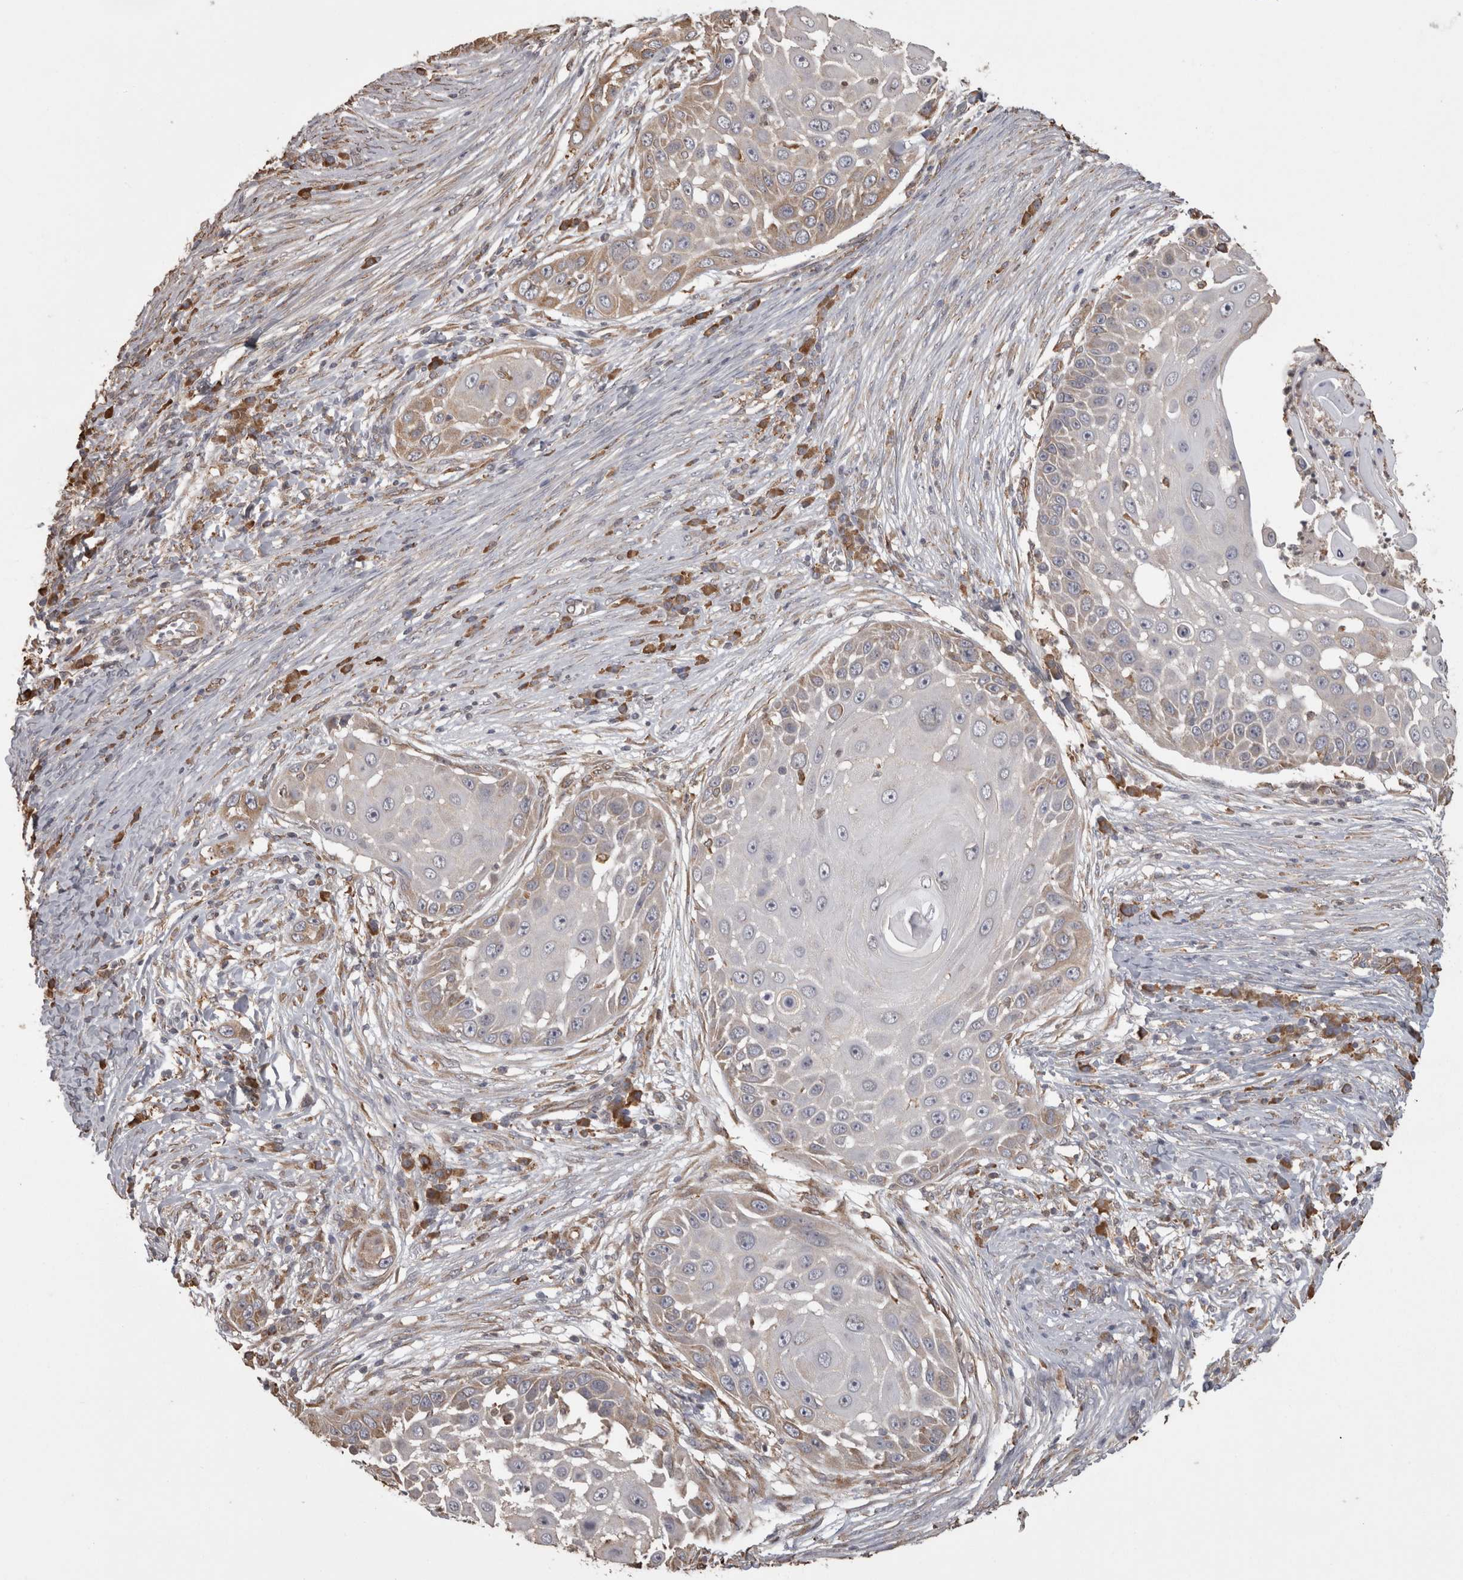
{"staining": {"intensity": "weak", "quantity": "<25%", "location": "cytoplasmic/membranous"}, "tissue": "skin cancer", "cell_type": "Tumor cells", "image_type": "cancer", "snomed": [{"axis": "morphology", "description": "Squamous cell carcinoma, NOS"}, {"axis": "topography", "description": "Skin"}], "caption": "DAB immunohistochemical staining of human skin cancer (squamous cell carcinoma) displays no significant staining in tumor cells.", "gene": "PON2", "patient": {"sex": "female", "age": 44}}